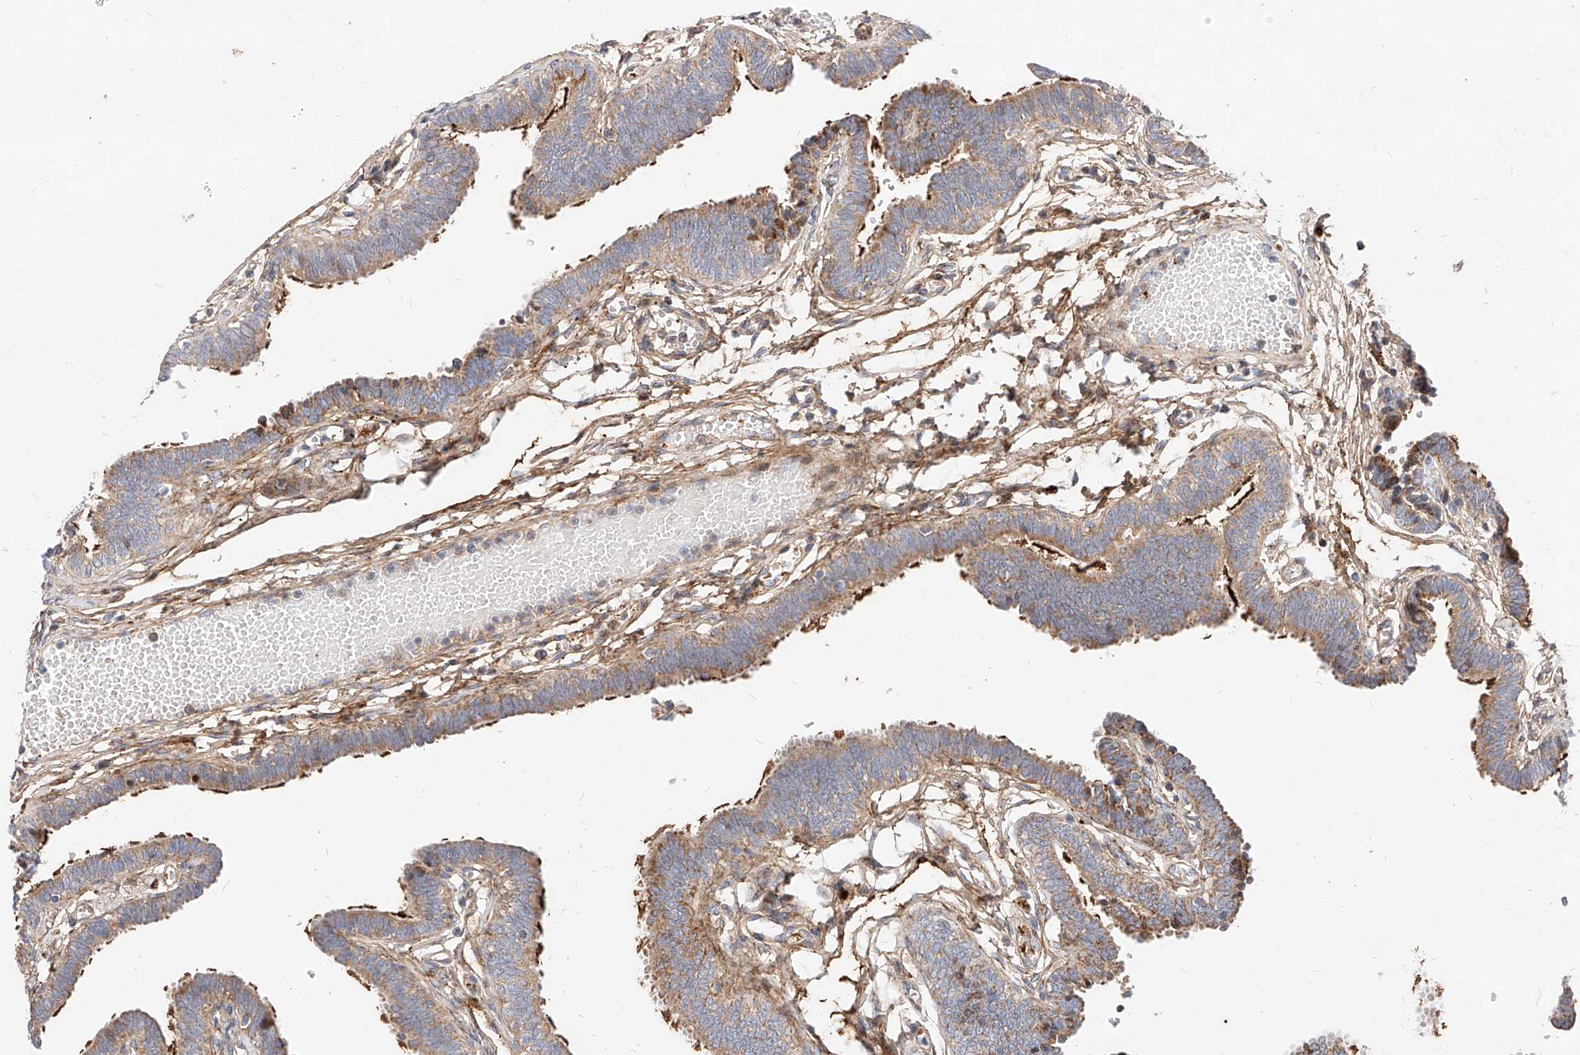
{"staining": {"intensity": "strong", "quantity": "25%-75%", "location": "cytoplasmic/membranous"}, "tissue": "fallopian tube", "cell_type": "Glandular cells", "image_type": "normal", "snomed": [{"axis": "morphology", "description": "Normal tissue, NOS"}, {"axis": "topography", "description": "Fallopian tube"}, {"axis": "topography", "description": "Ovary"}], "caption": "IHC of normal fallopian tube demonstrates high levels of strong cytoplasmic/membranous positivity in approximately 25%-75% of glandular cells. IHC stains the protein in brown and the nuclei are stained blue.", "gene": "OSGEPL1", "patient": {"sex": "female", "age": 23}}